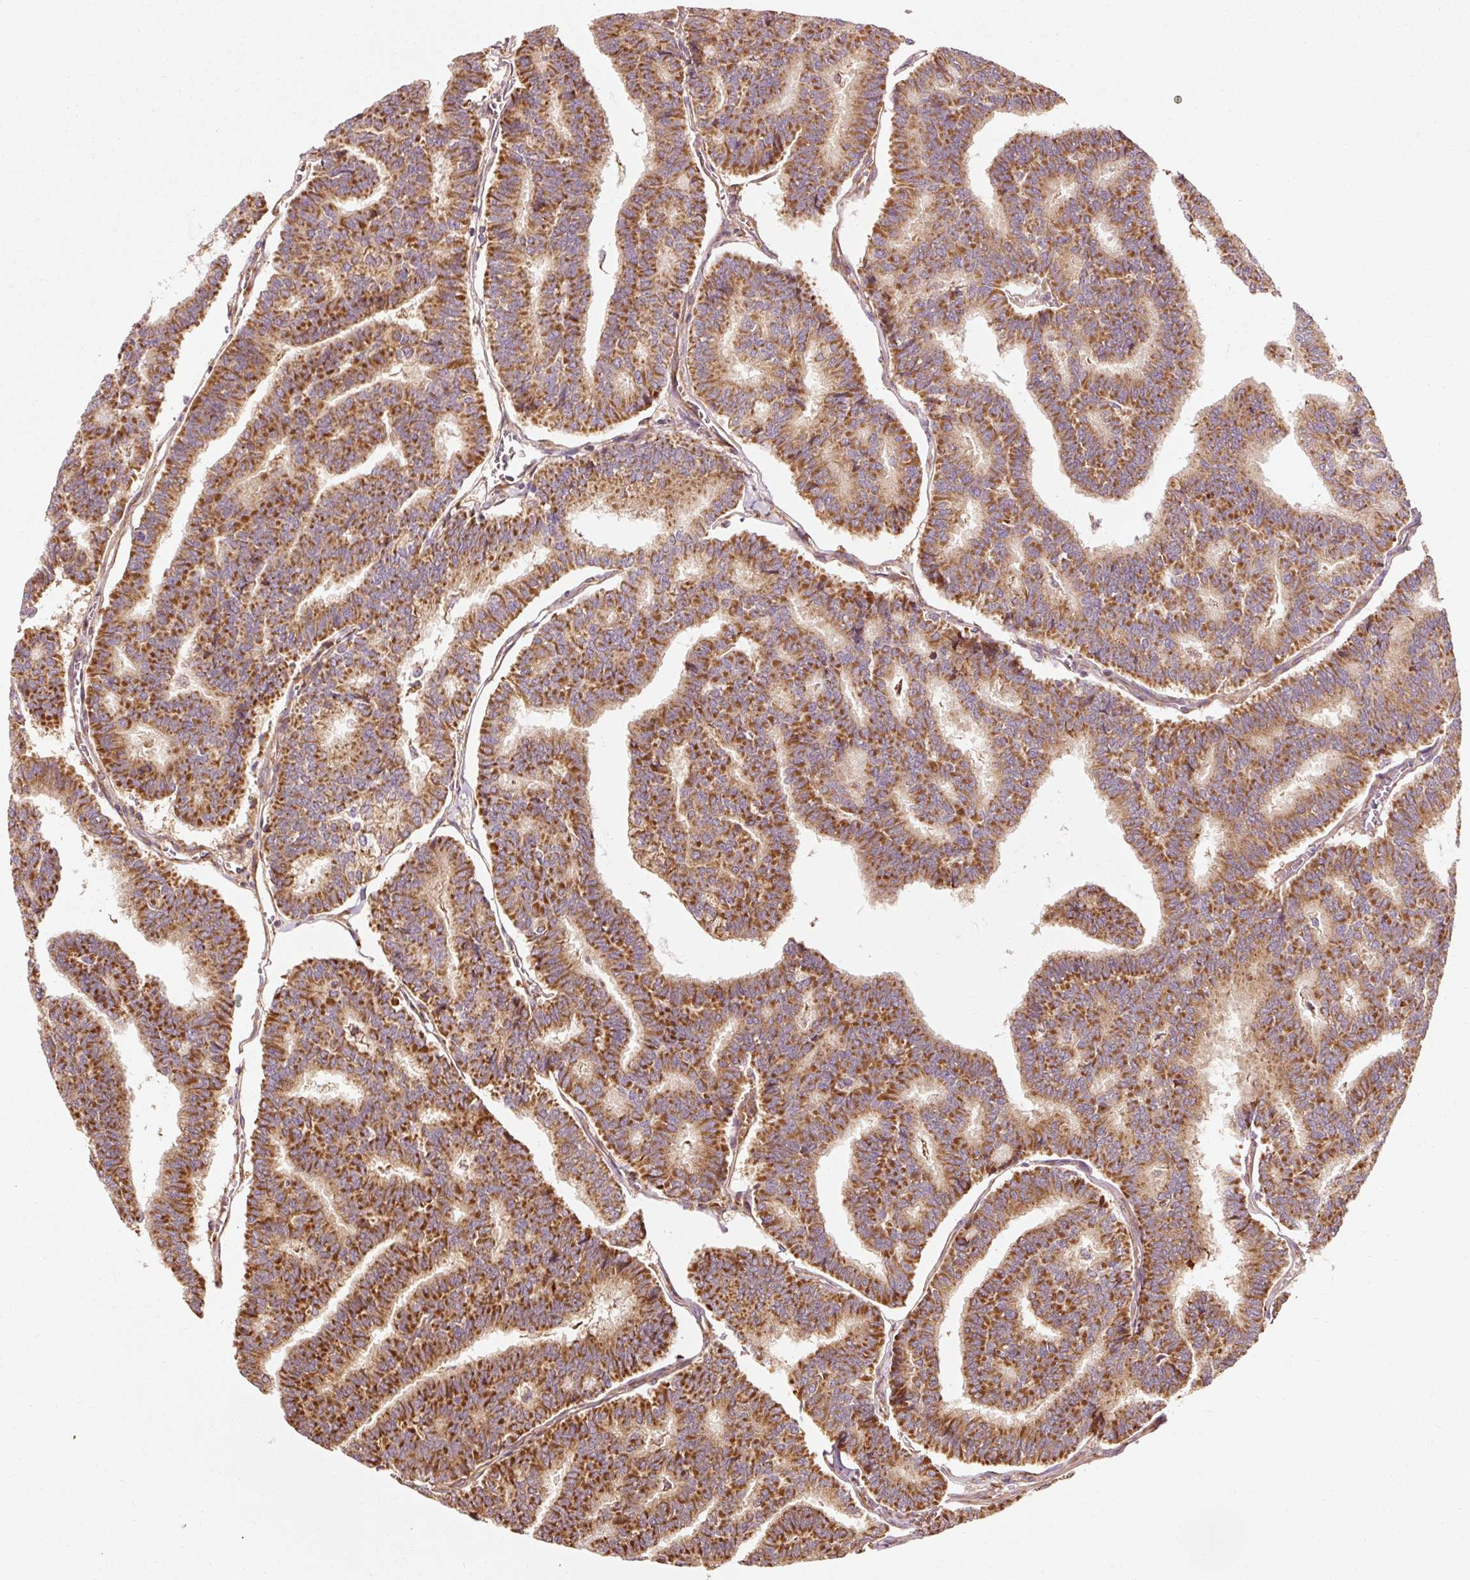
{"staining": {"intensity": "moderate", "quantity": ">75%", "location": "cytoplasmic/membranous"}, "tissue": "thyroid cancer", "cell_type": "Tumor cells", "image_type": "cancer", "snomed": [{"axis": "morphology", "description": "Papillary adenocarcinoma, NOS"}, {"axis": "topography", "description": "Thyroid gland"}], "caption": "IHC micrograph of neoplastic tissue: human thyroid papillary adenocarcinoma stained using immunohistochemistry reveals medium levels of moderate protein expression localized specifically in the cytoplasmic/membranous of tumor cells, appearing as a cytoplasmic/membranous brown color.", "gene": "ISCU", "patient": {"sex": "female", "age": 35}}